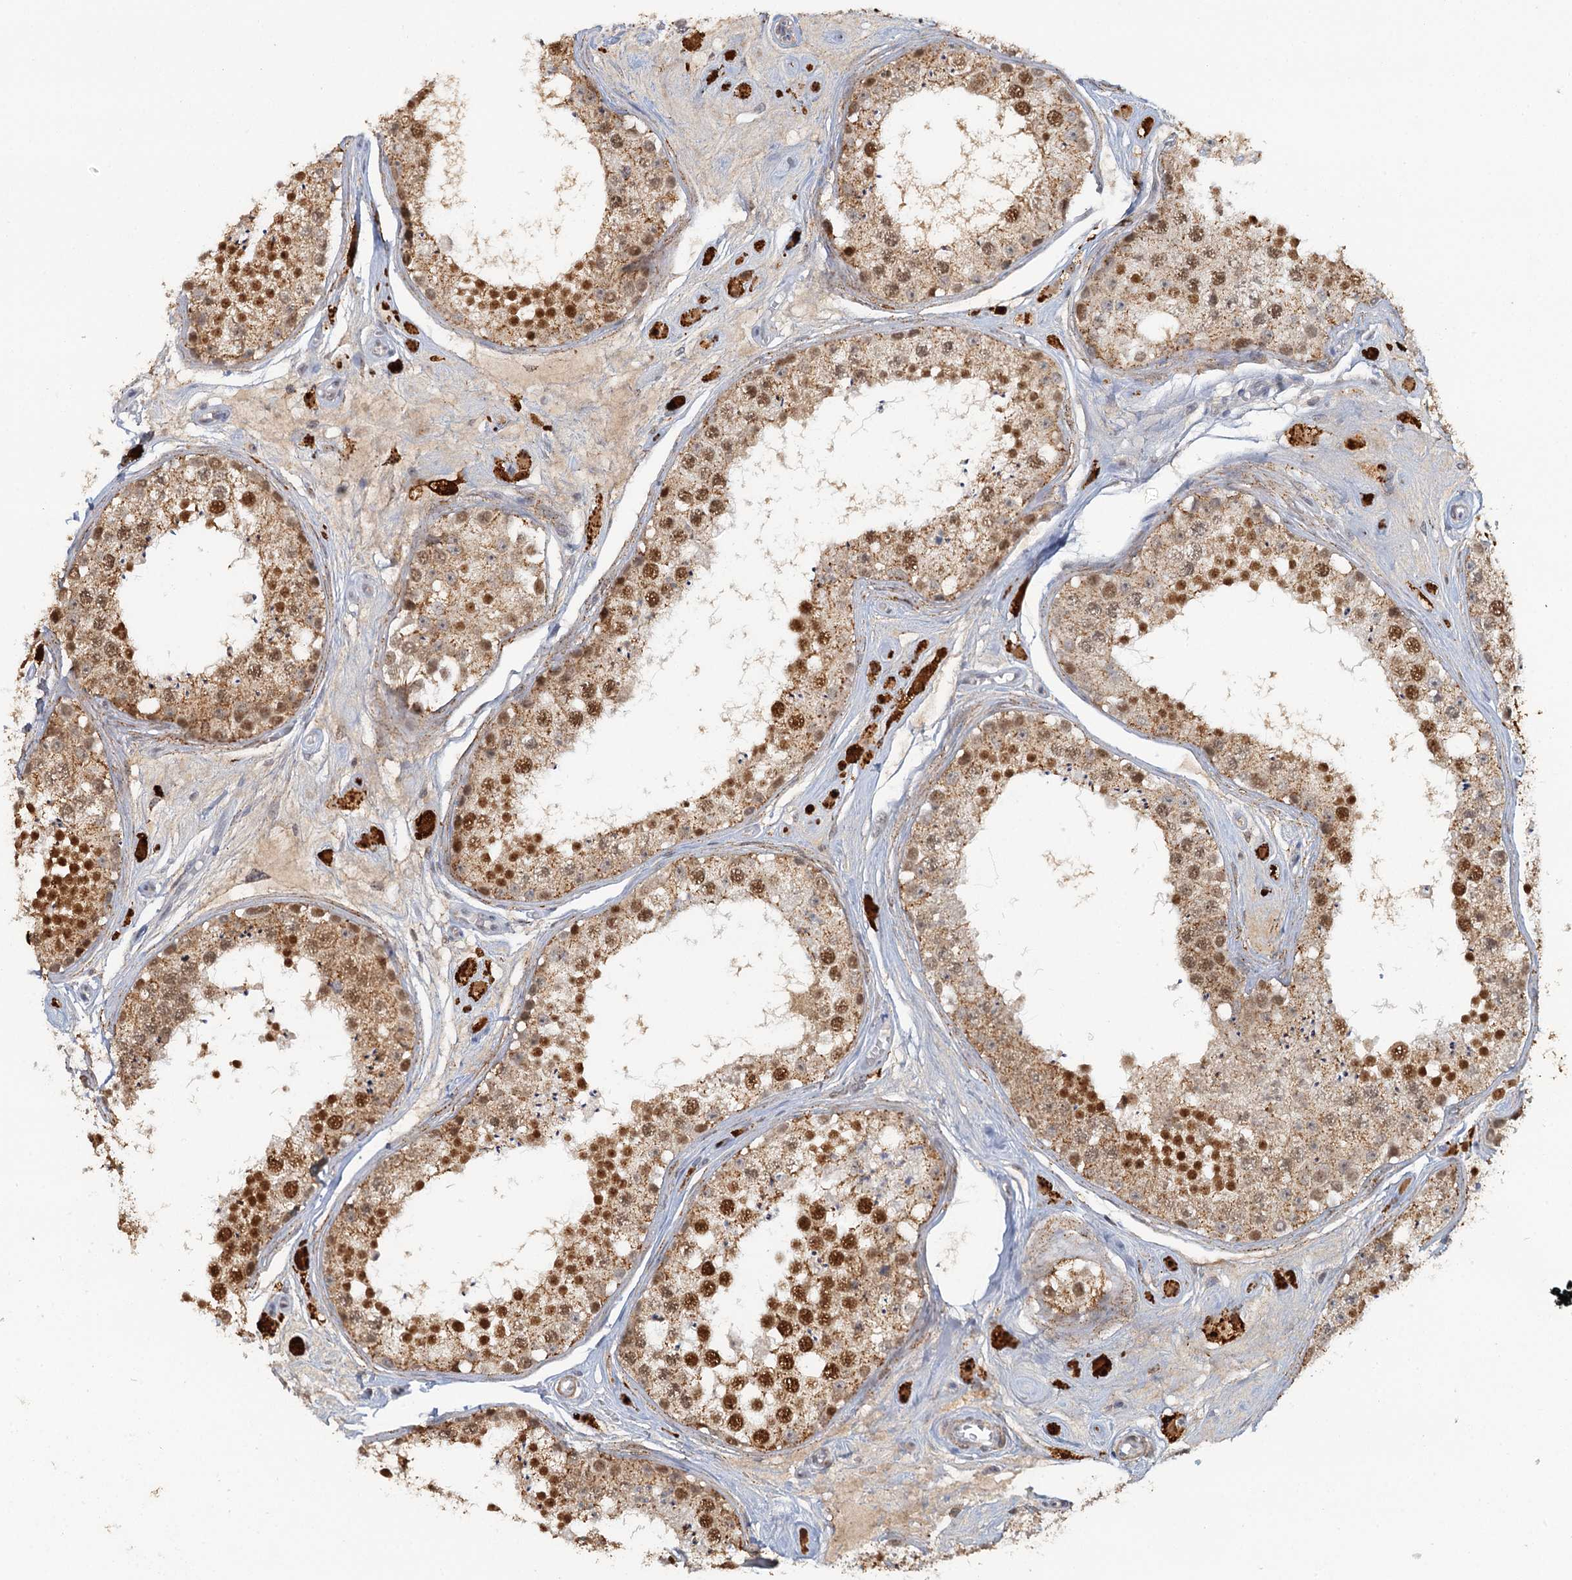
{"staining": {"intensity": "strong", "quantity": ">75%", "location": "nuclear"}, "tissue": "testis", "cell_type": "Cells in seminiferous ducts", "image_type": "normal", "snomed": [{"axis": "morphology", "description": "Normal tissue, NOS"}, {"axis": "topography", "description": "Testis"}], "caption": "Immunohistochemical staining of unremarkable testis exhibits high levels of strong nuclear staining in approximately >75% of cells in seminiferous ducts. (IHC, brightfield microscopy, high magnification).", "gene": "GPATCH11", "patient": {"sex": "male", "age": 25}}